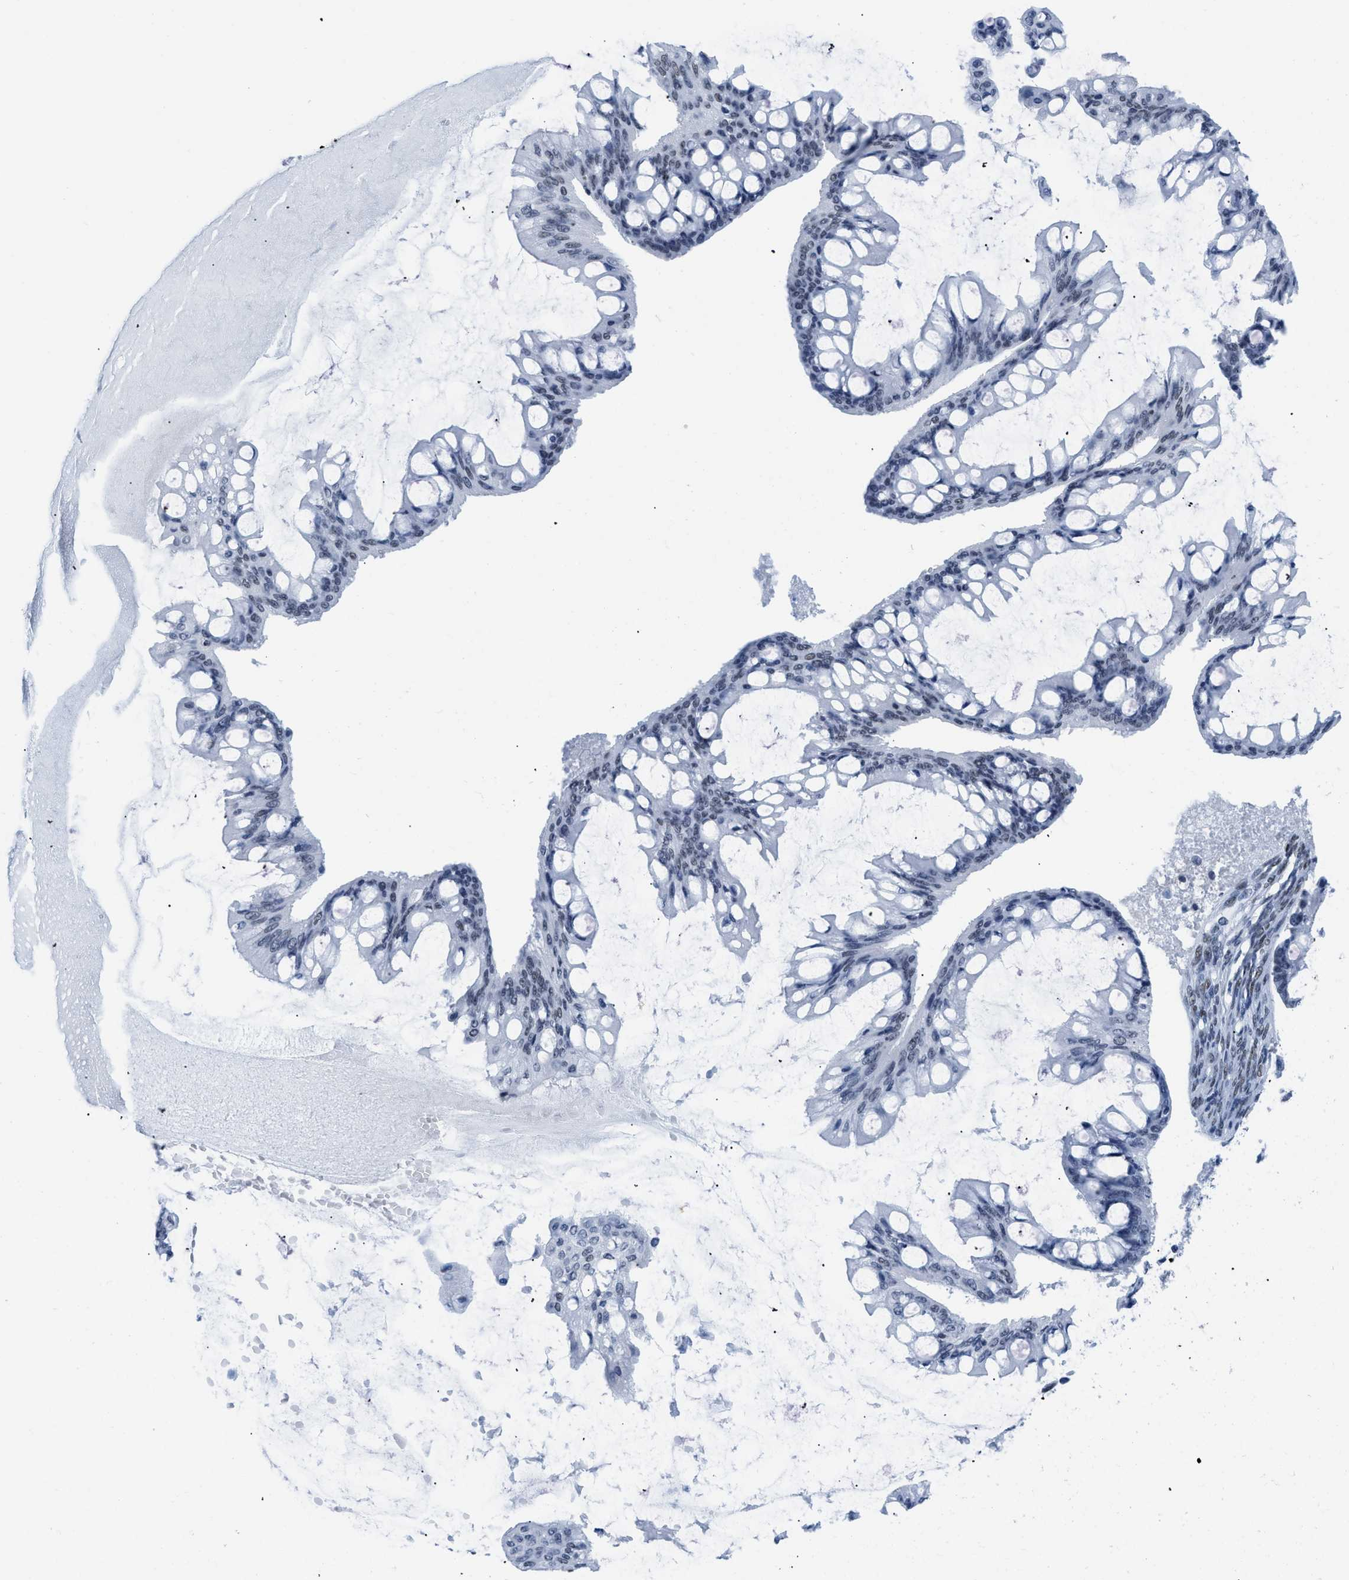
{"staining": {"intensity": "weak", "quantity": "<25%", "location": "nuclear"}, "tissue": "ovarian cancer", "cell_type": "Tumor cells", "image_type": "cancer", "snomed": [{"axis": "morphology", "description": "Cystadenocarcinoma, mucinous, NOS"}, {"axis": "topography", "description": "Ovary"}], "caption": "IHC of ovarian cancer (mucinous cystadenocarcinoma) demonstrates no expression in tumor cells.", "gene": "CTBP1", "patient": {"sex": "female", "age": 73}}